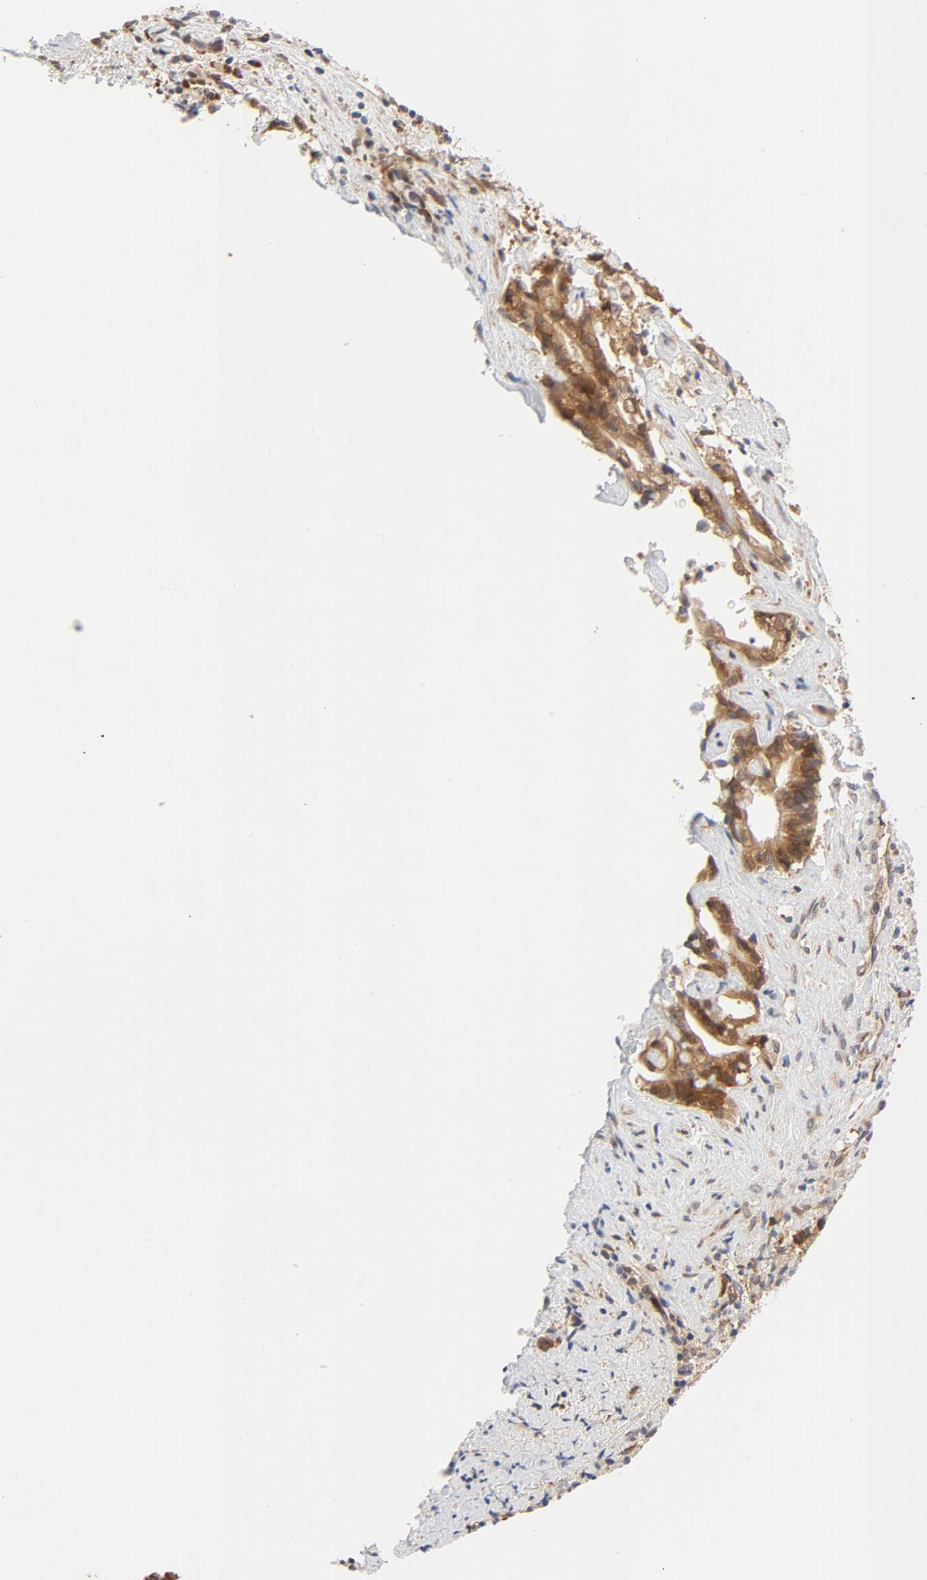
{"staining": {"intensity": "moderate", "quantity": ">75%", "location": "cytoplasmic/membranous"}, "tissue": "liver cancer", "cell_type": "Tumor cells", "image_type": "cancer", "snomed": [{"axis": "morphology", "description": "Cholangiocarcinoma"}, {"axis": "topography", "description": "Liver"}], "caption": "Immunohistochemistry (IHC) photomicrograph of neoplastic tissue: cholangiocarcinoma (liver) stained using immunohistochemistry (IHC) demonstrates medium levels of moderate protein expression localized specifically in the cytoplasmic/membranous of tumor cells, appearing as a cytoplasmic/membranous brown color.", "gene": "EIF4E", "patient": {"sex": "male", "age": 57}}